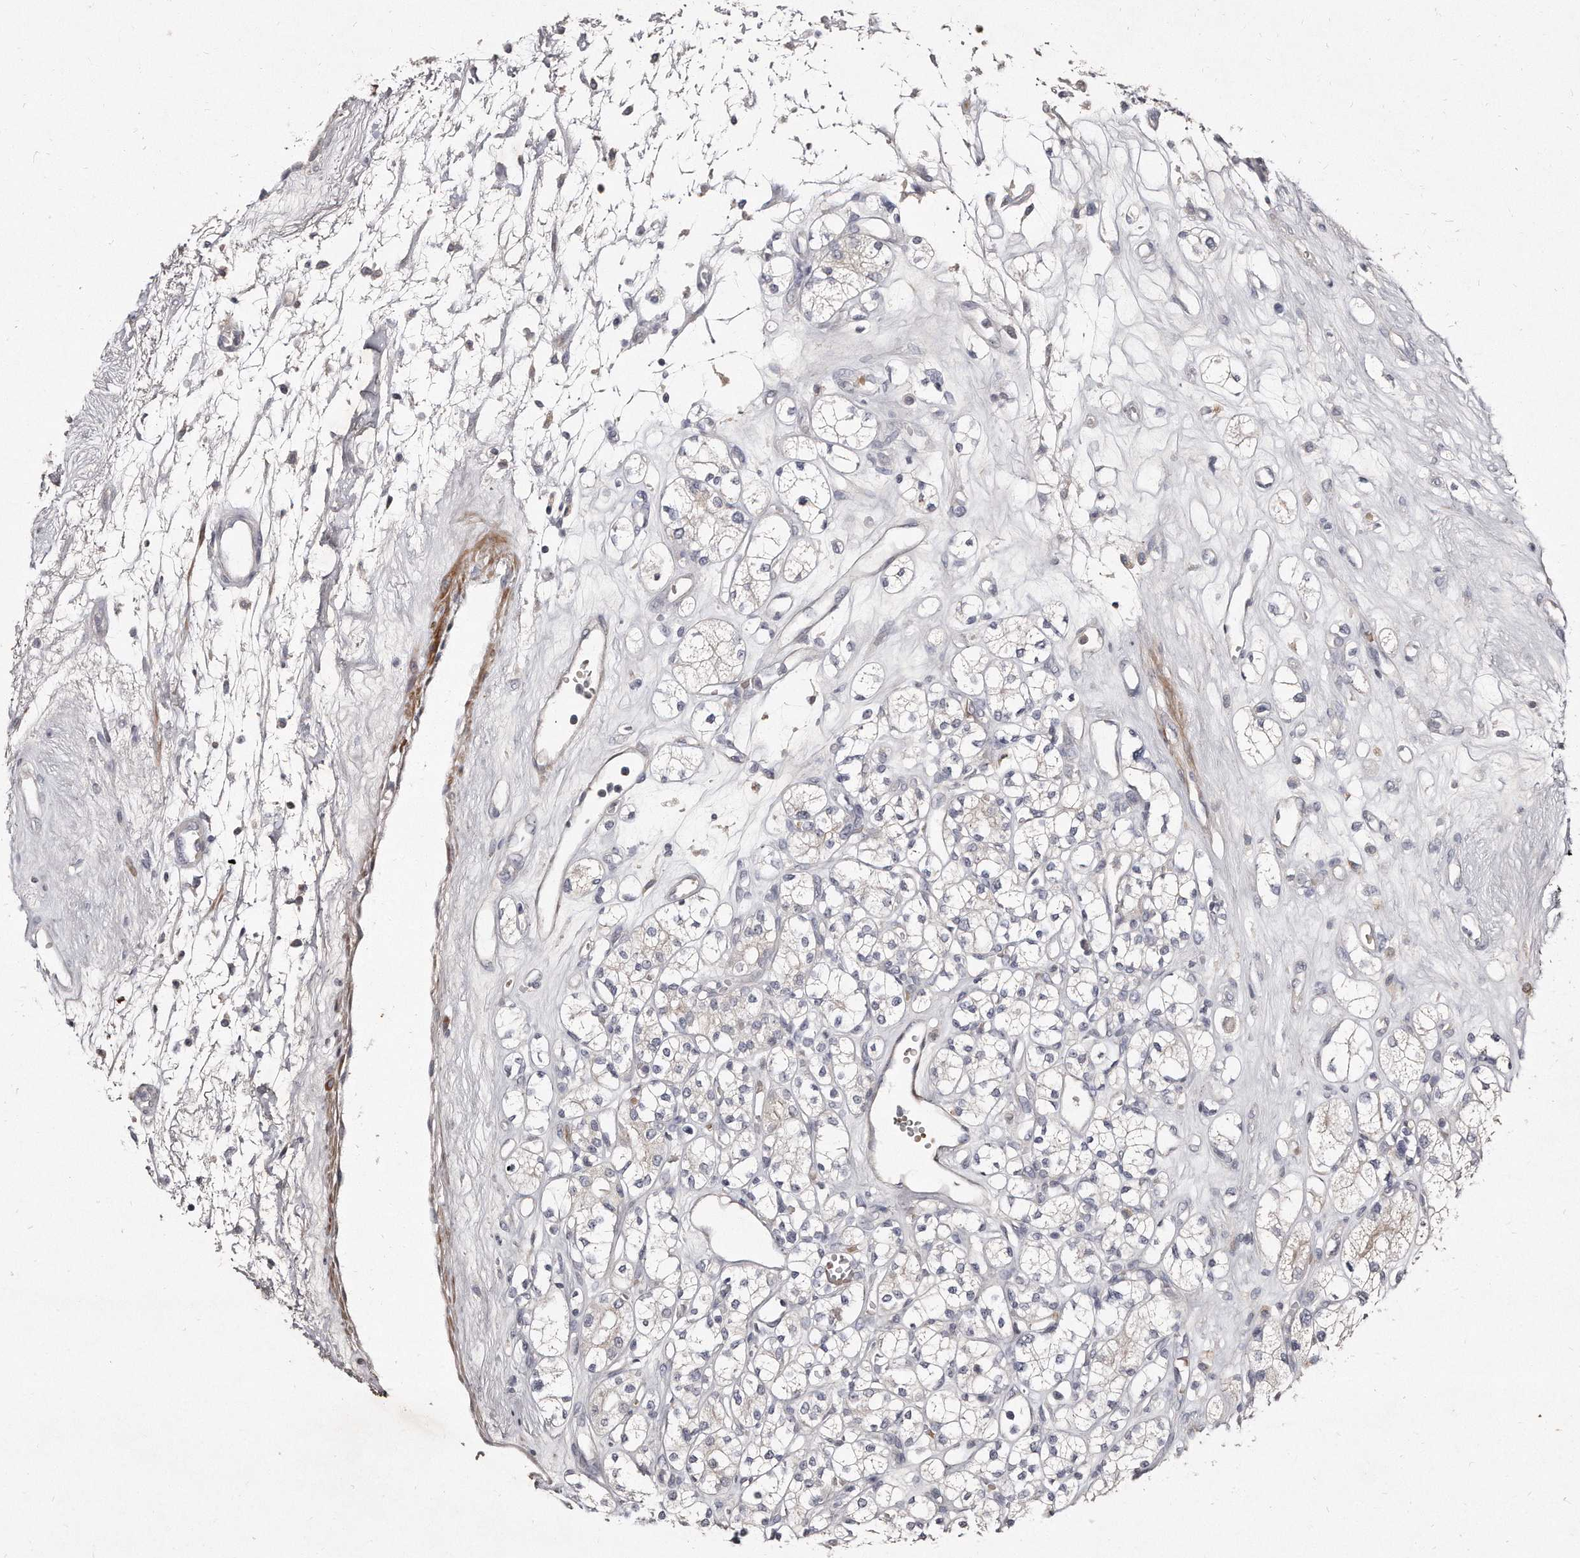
{"staining": {"intensity": "negative", "quantity": "none", "location": "none"}, "tissue": "renal cancer", "cell_type": "Tumor cells", "image_type": "cancer", "snomed": [{"axis": "morphology", "description": "Adenocarcinoma, NOS"}, {"axis": "topography", "description": "Kidney"}], "caption": "This is an immunohistochemistry histopathology image of human renal cancer. There is no staining in tumor cells.", "gene": "TECR", "patient": {"sex": "male", "age": 77}}